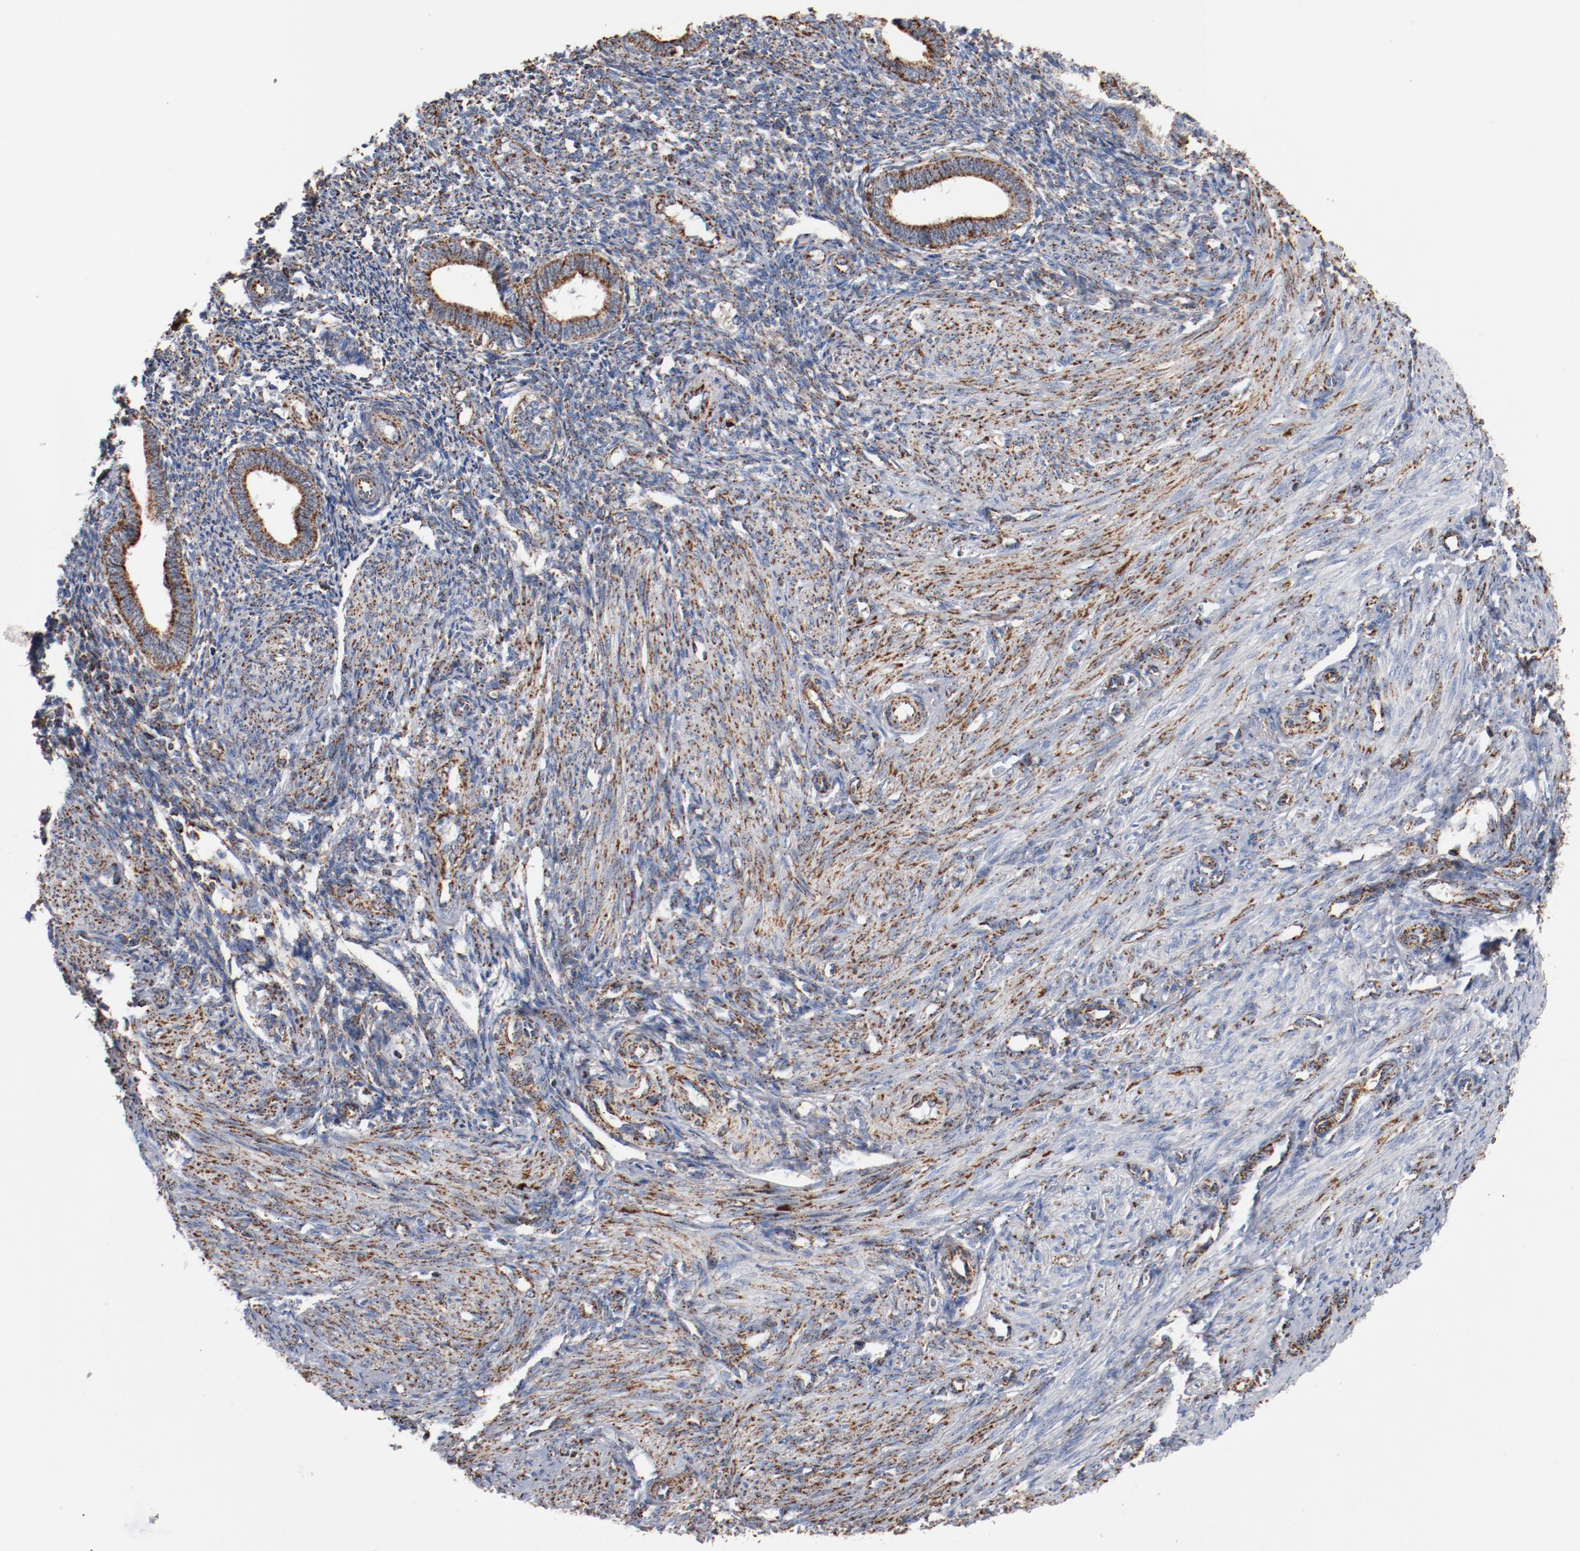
{"staining": {"intensity": "strong", "quantity": ">75%", "location": "cytoplasmic/membranous"}, "tissue": "endometrium", "cell_type": "Cells in endometrial stroma", "image_type": "normal", "snomed": [{"axis": "morphology", "description": "Normal tissue, NOS"}, {"axis": "topography", "description": "Endometrium"}], "caption": "Immunohistochemistry (IHC) (DAB) staining of benign endometrium reveals strong cytoplasmic/membranous protein staining in about >75% of cells in endometrial stroma.", "gene": "NDUFS4", "patient": {"sex": "female", "age": 27}}